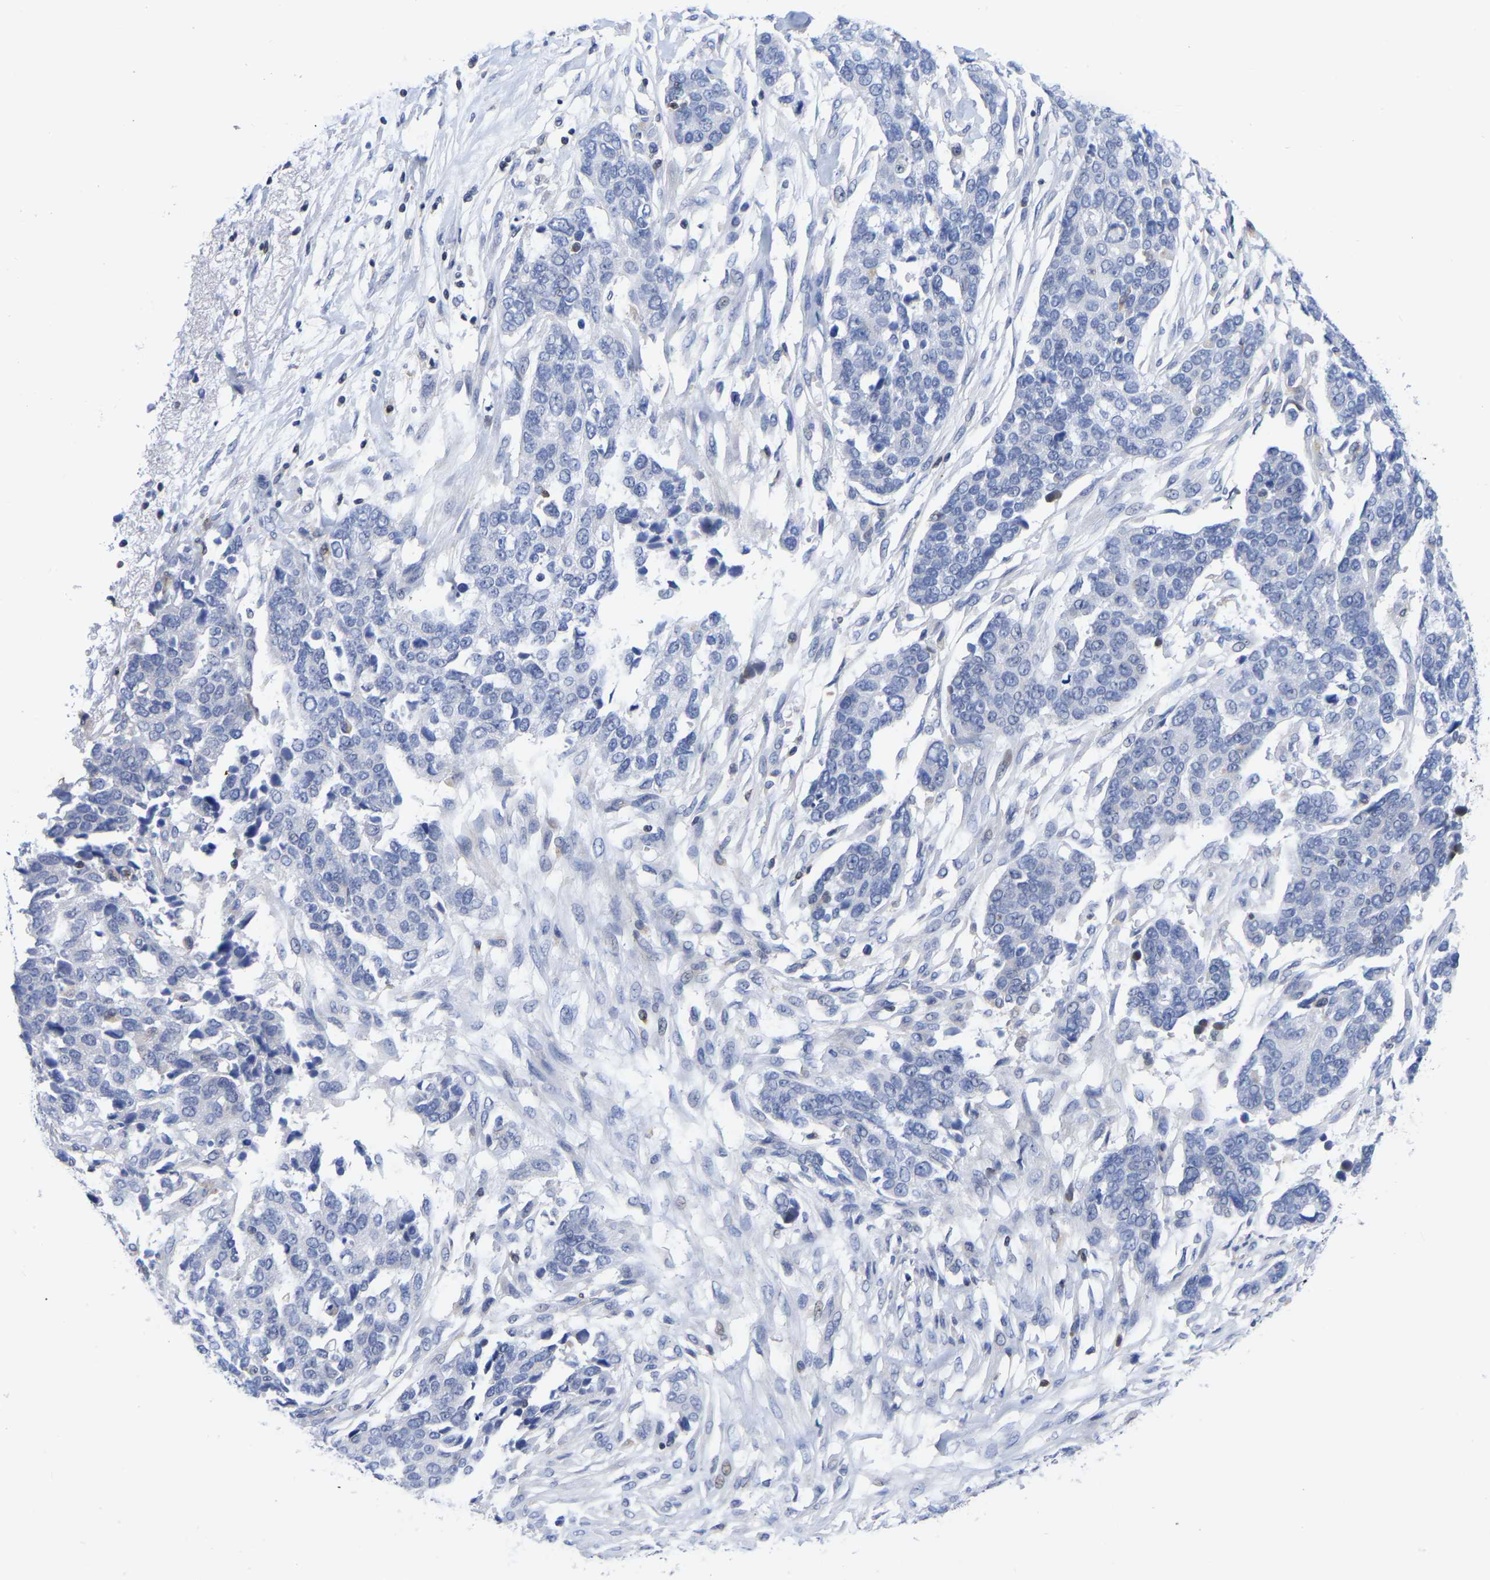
{"staining": {"intensity": "negative", "quantity": "none", "location": "none"}, "tissue": "ovarian cancer", "cell_type": "Tumor cells", "image_type": "cancer", "snomed": [{"axis": "morphology", "description": "Cystadenocarcinoma, serous, NOS"}, {"axis": "topography", "description": "Ovary"}], "caption": "The photomicrograph displays no significant staining in tumor cells of serous cystadenocarcinoma (ovarian).", "gene": "PTPN7", "patient": {"sex": "female", "age": 44}}